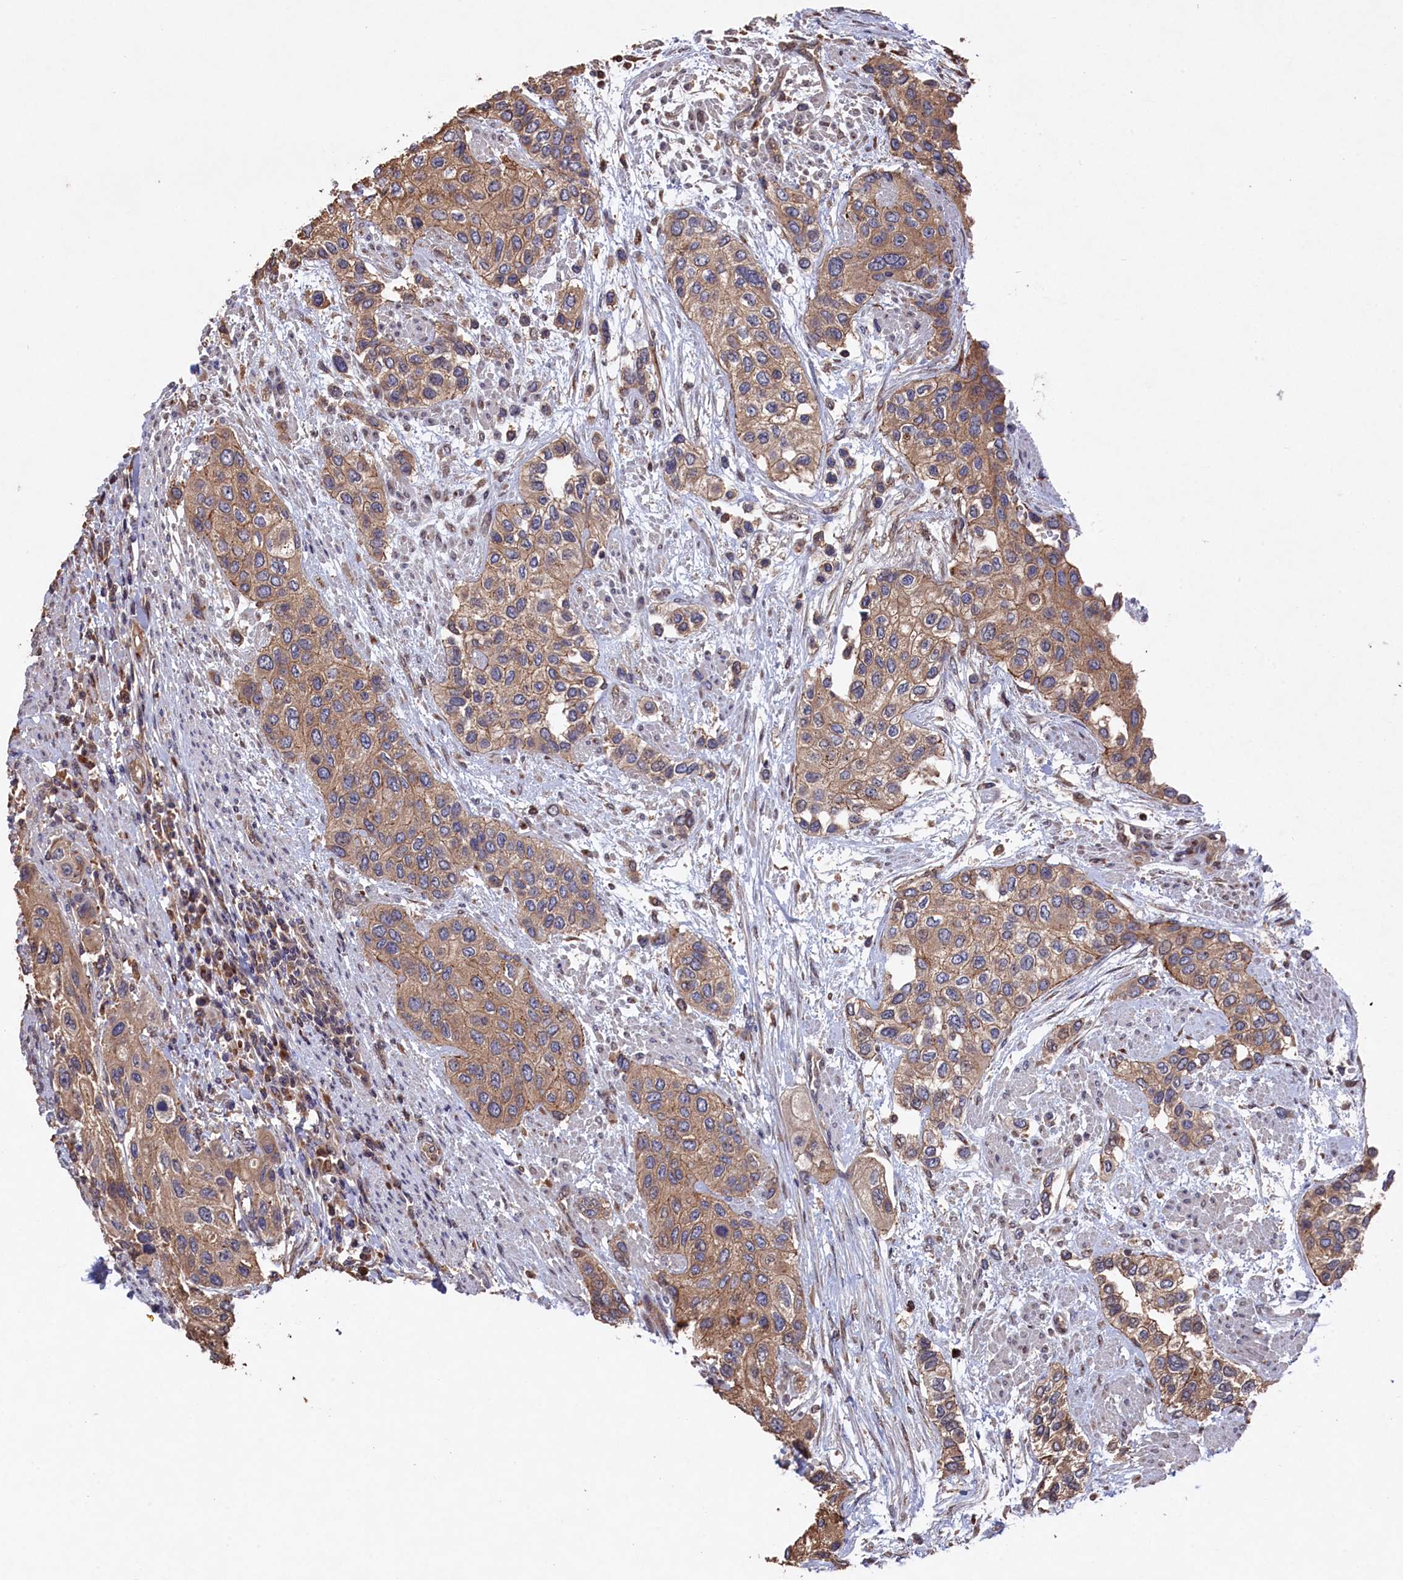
{"staining": {"intensity": "moderate", "quantity": ">75%", "location": "cytoplasmic/membranous"}, "tissue": "urothelial cancer", "cell_type": "Tumor cells", "image_type": "cancer", "snomed": [{"axis": "morphology", "description": "Normal tissue, NOS"}, {"axis": "morphology", "description": "Urothelial carcinoma, High grade"}, {"axis": "topography", "description": "Vascular tissue"}, {"axis": "topography", "description": "Urinary bladder"}], "caption": "Immunohistochemical staining of human urothelial cancer exhibits medium levels of moderate cytoplasmic/membranous staining in about >75% of tumor cells.", "gene": "NAA60", "patient": {"sex": "female", "age": 56}}